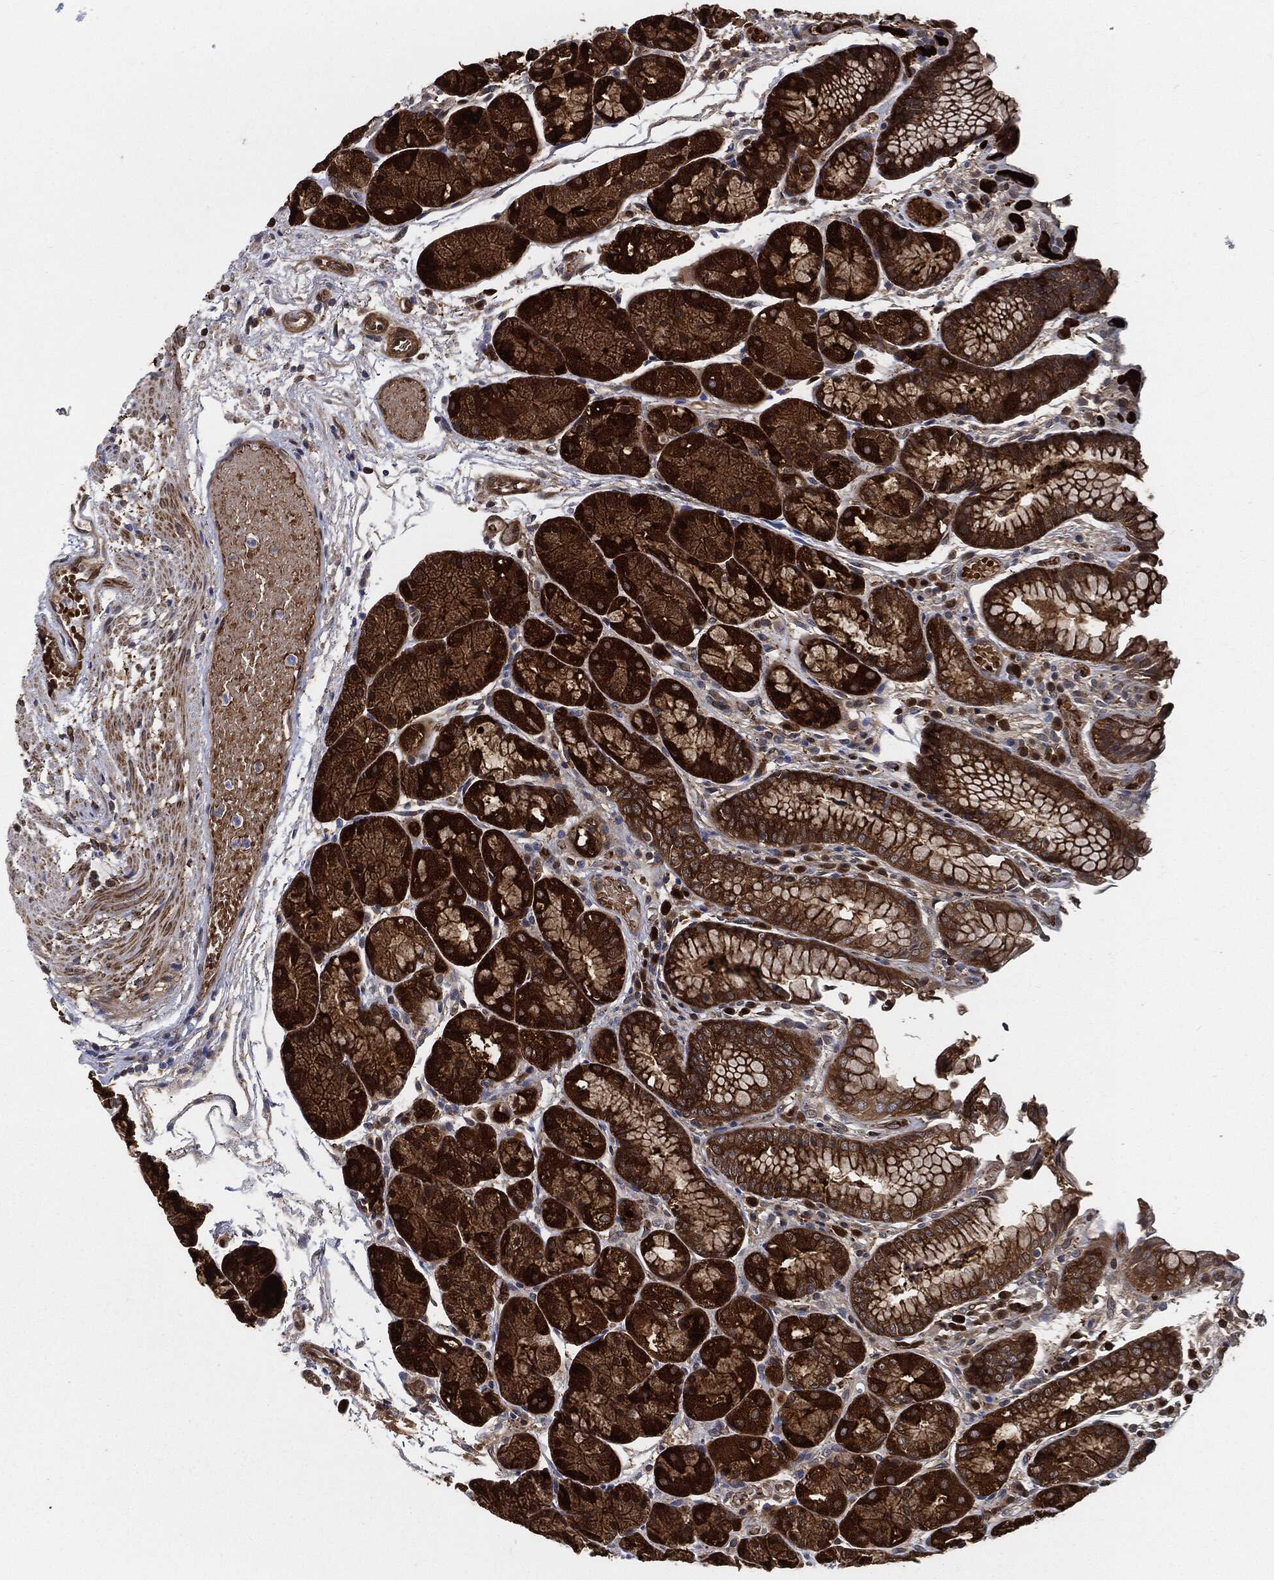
{"staining": {"intensity": "strong", "quantity": ">75%", "location": "cytoplasmic/membranous"}, "tissue": "stomach", "cell_type": "Glandular cells", "image_type": "normal", "snomed": [{"axis": "morphology", "description": "Normal tissue, NOS"}, {"axis": "topography", "description": "Stomach, upper"}], "caption": "Protein staining of normal stomach shows strong cytoplasmic/membranous expression in about >75% of glandular cells. (IHC, brightfield microscopy, high magnification).", "gene": "PRDX2", "patient": {"sex": "male", "age": 72}}